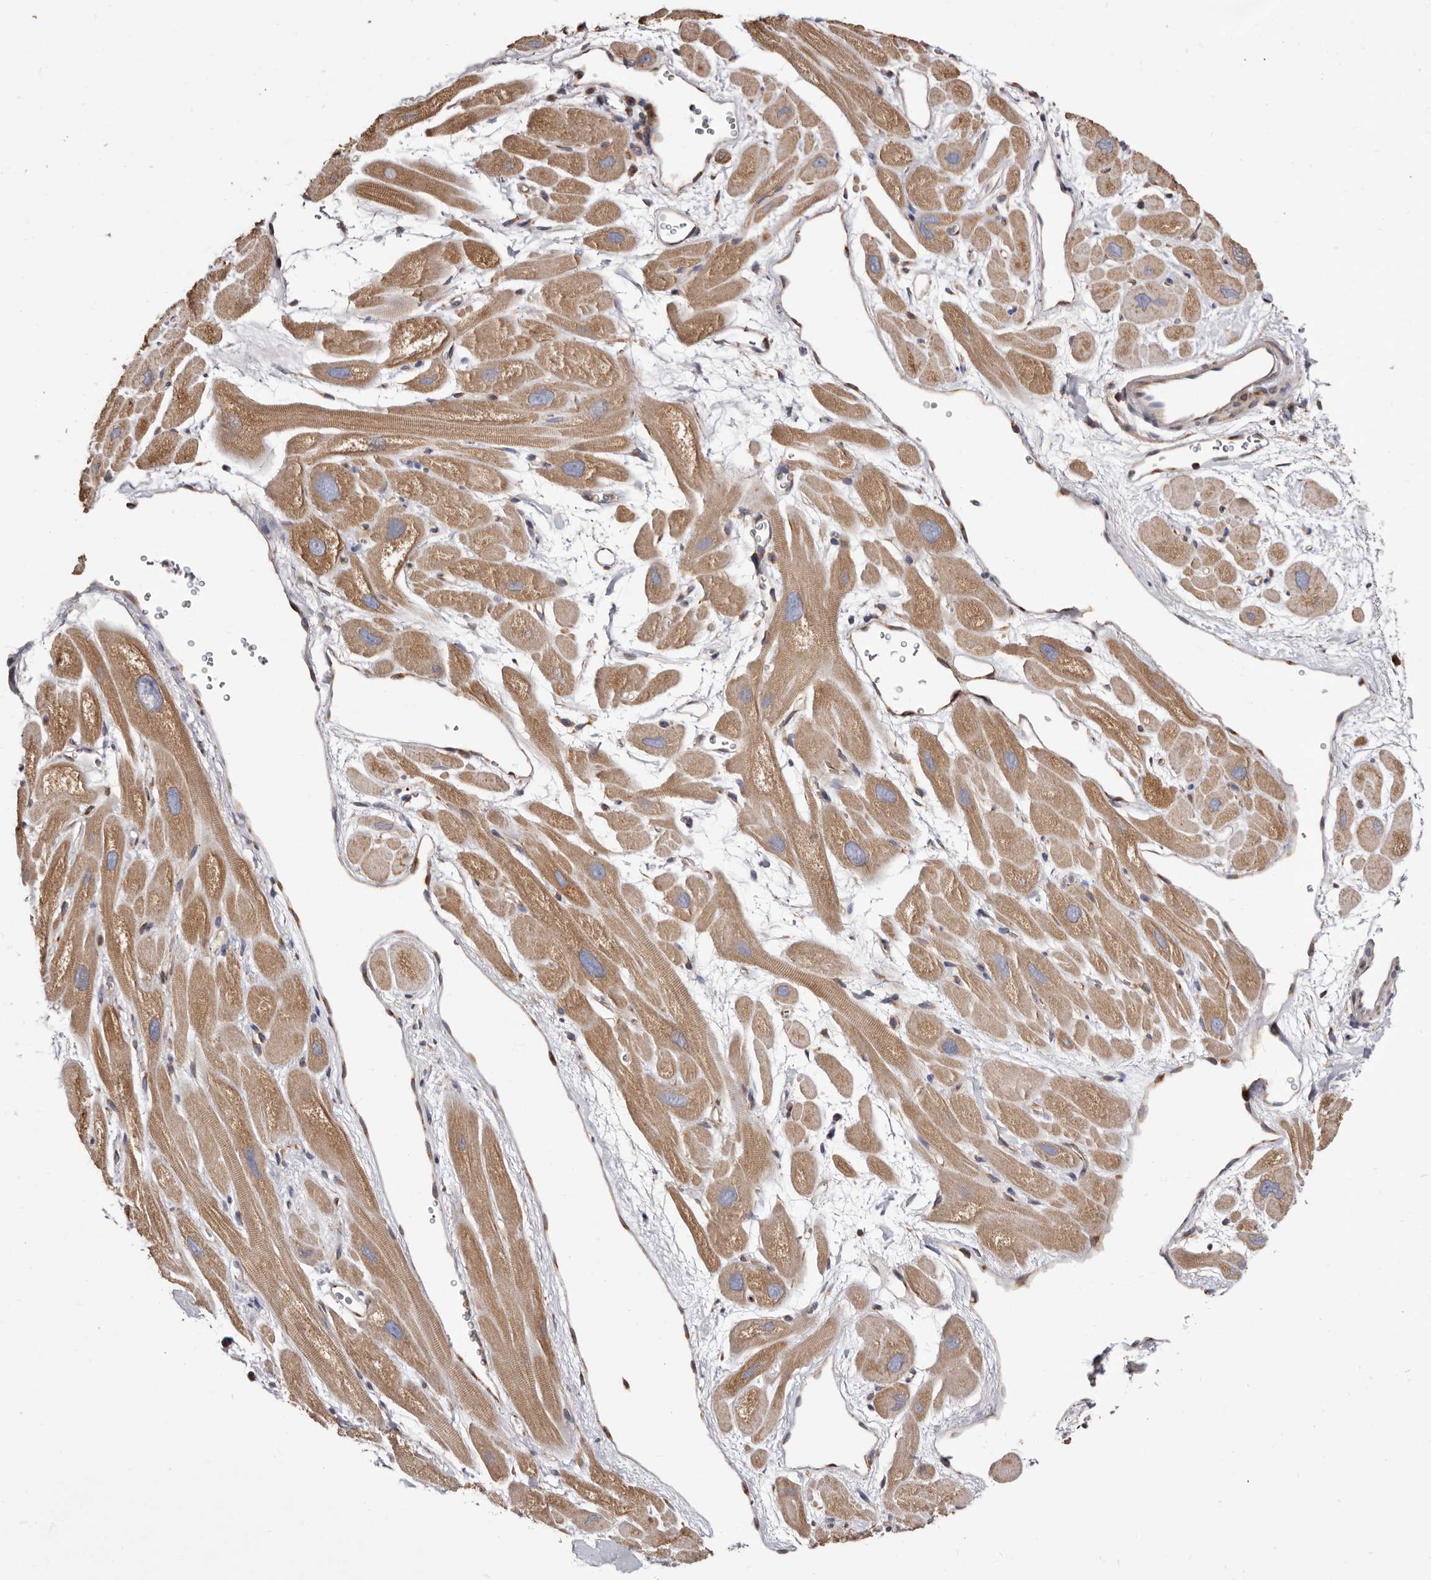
{"staining": {"intensity": "moderate", "quantity": ">75%", "location": "cytoplasmic/membranous"}, "tissue": "heart muscle", "cell_type": "Cardiomyocytes", "image_type": "normal", "snomed": [{"axis": "morphology", "description": "Normal tissue, NOS"}, {"axis": "topography", "description": "Heart"}], "caption": "Immunohistochemical staining of normal human heart muscle exhibits medium levels of moderate cytoplasmic/membranous staining in about >75% of cardiomyocytes. The protein of interest is stained brown, and the nuclei are stained in blue (DAB IHC with brightfield microscopy, high magnification).", "gene": "COQ8B", "patient": {"sex": "male", "age": 49}}